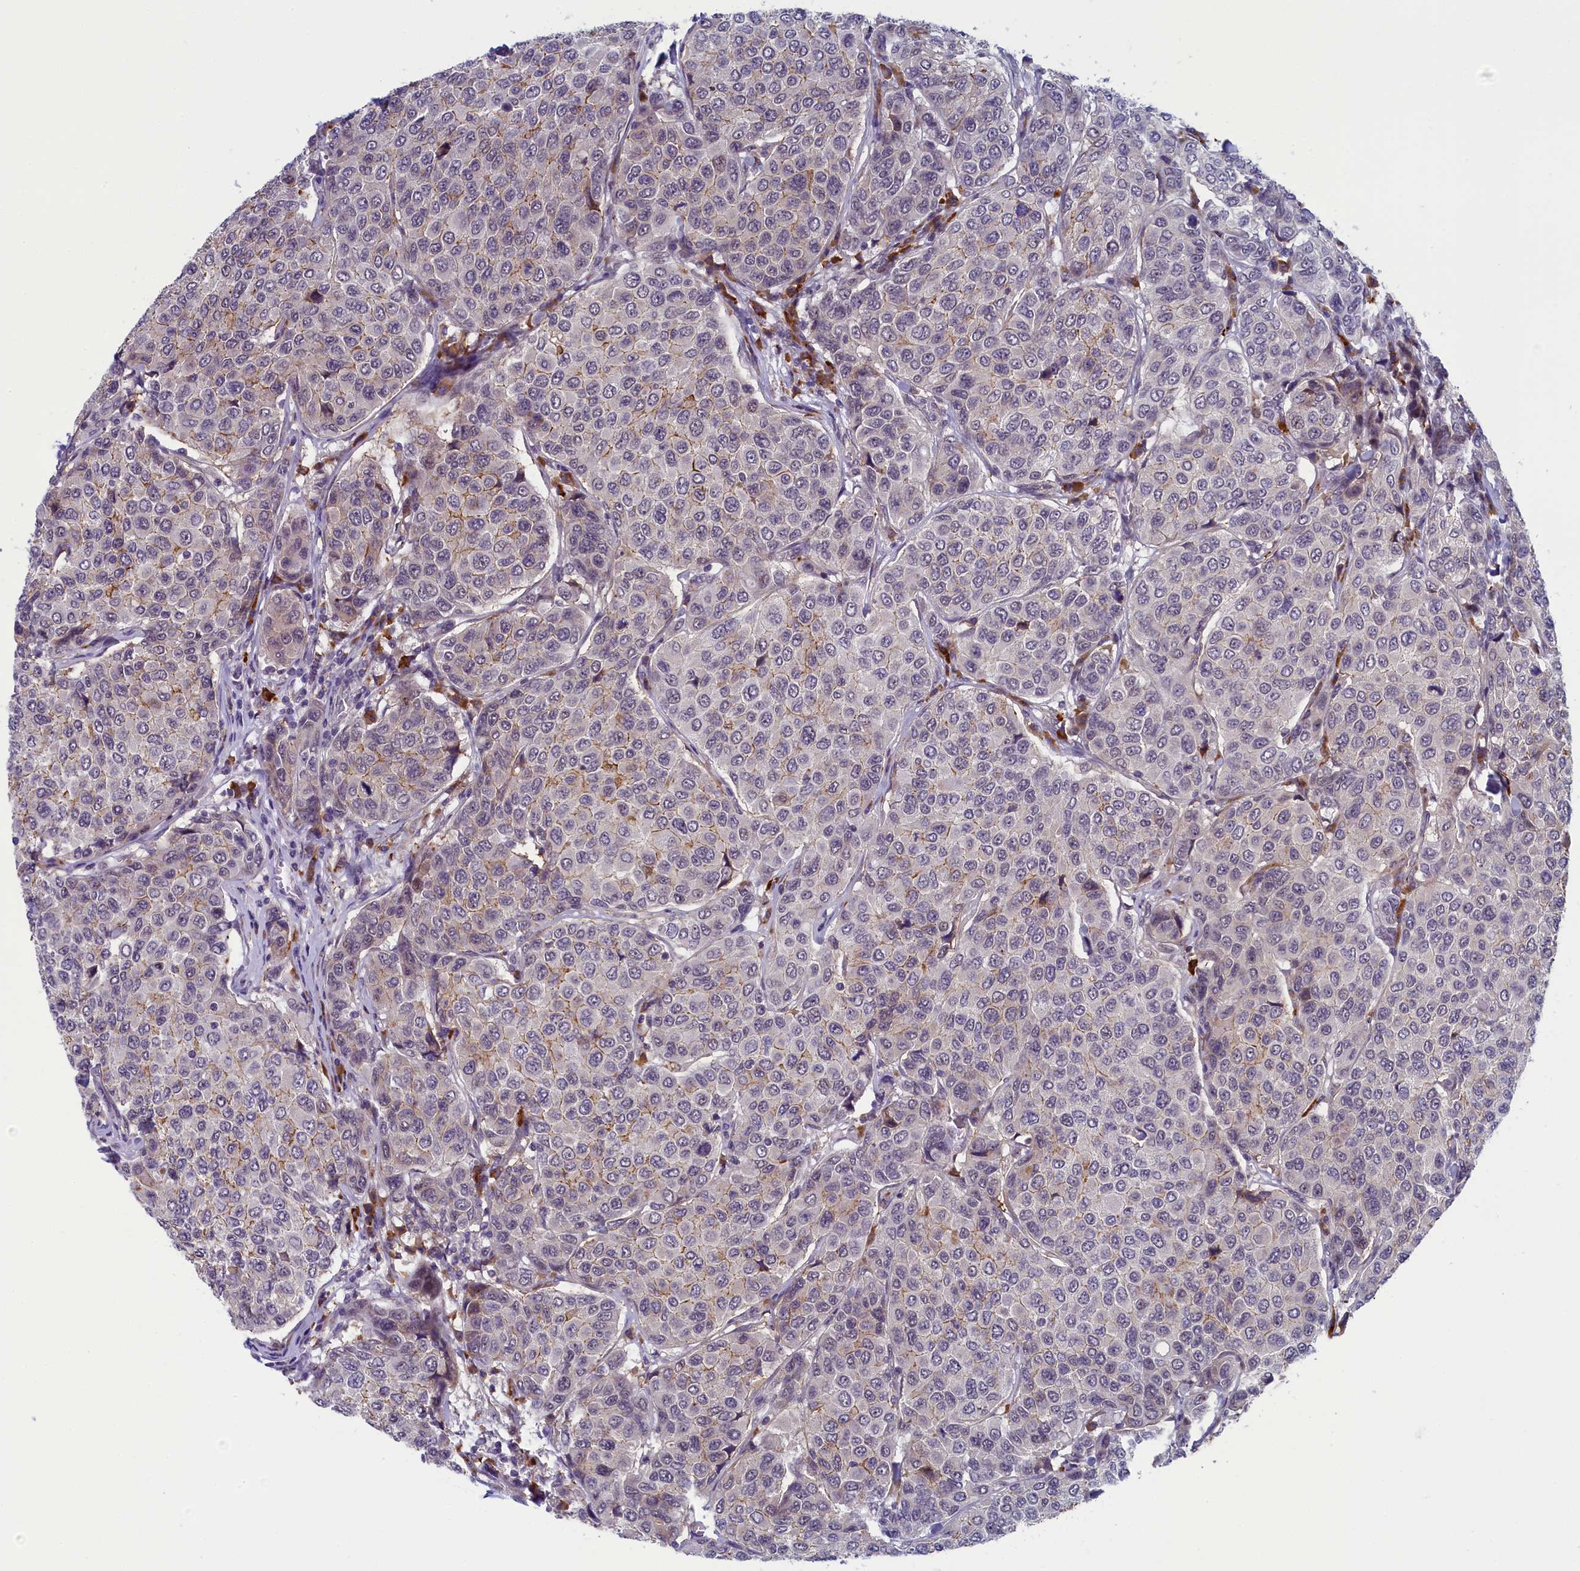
{"staining": {"intensity": "weak", "quantity": "<25%", "location": "cytoplasmic/membranous"}, "tissue": "breast cancer", "cell_type": "Tumor cells", "image_type": "cancer", "snomed": [{"axis": "morphology", "description": "Duct carcinoma"}, {"axis": "topography", "description": "Breast"}], "caption": "Immunohistochemistry (IHC) of breast intraductal carcinoma displays no expression in tumor cells.", "gene": "CNEP1R1", "patient": {"sex": "female", "age": 55}}